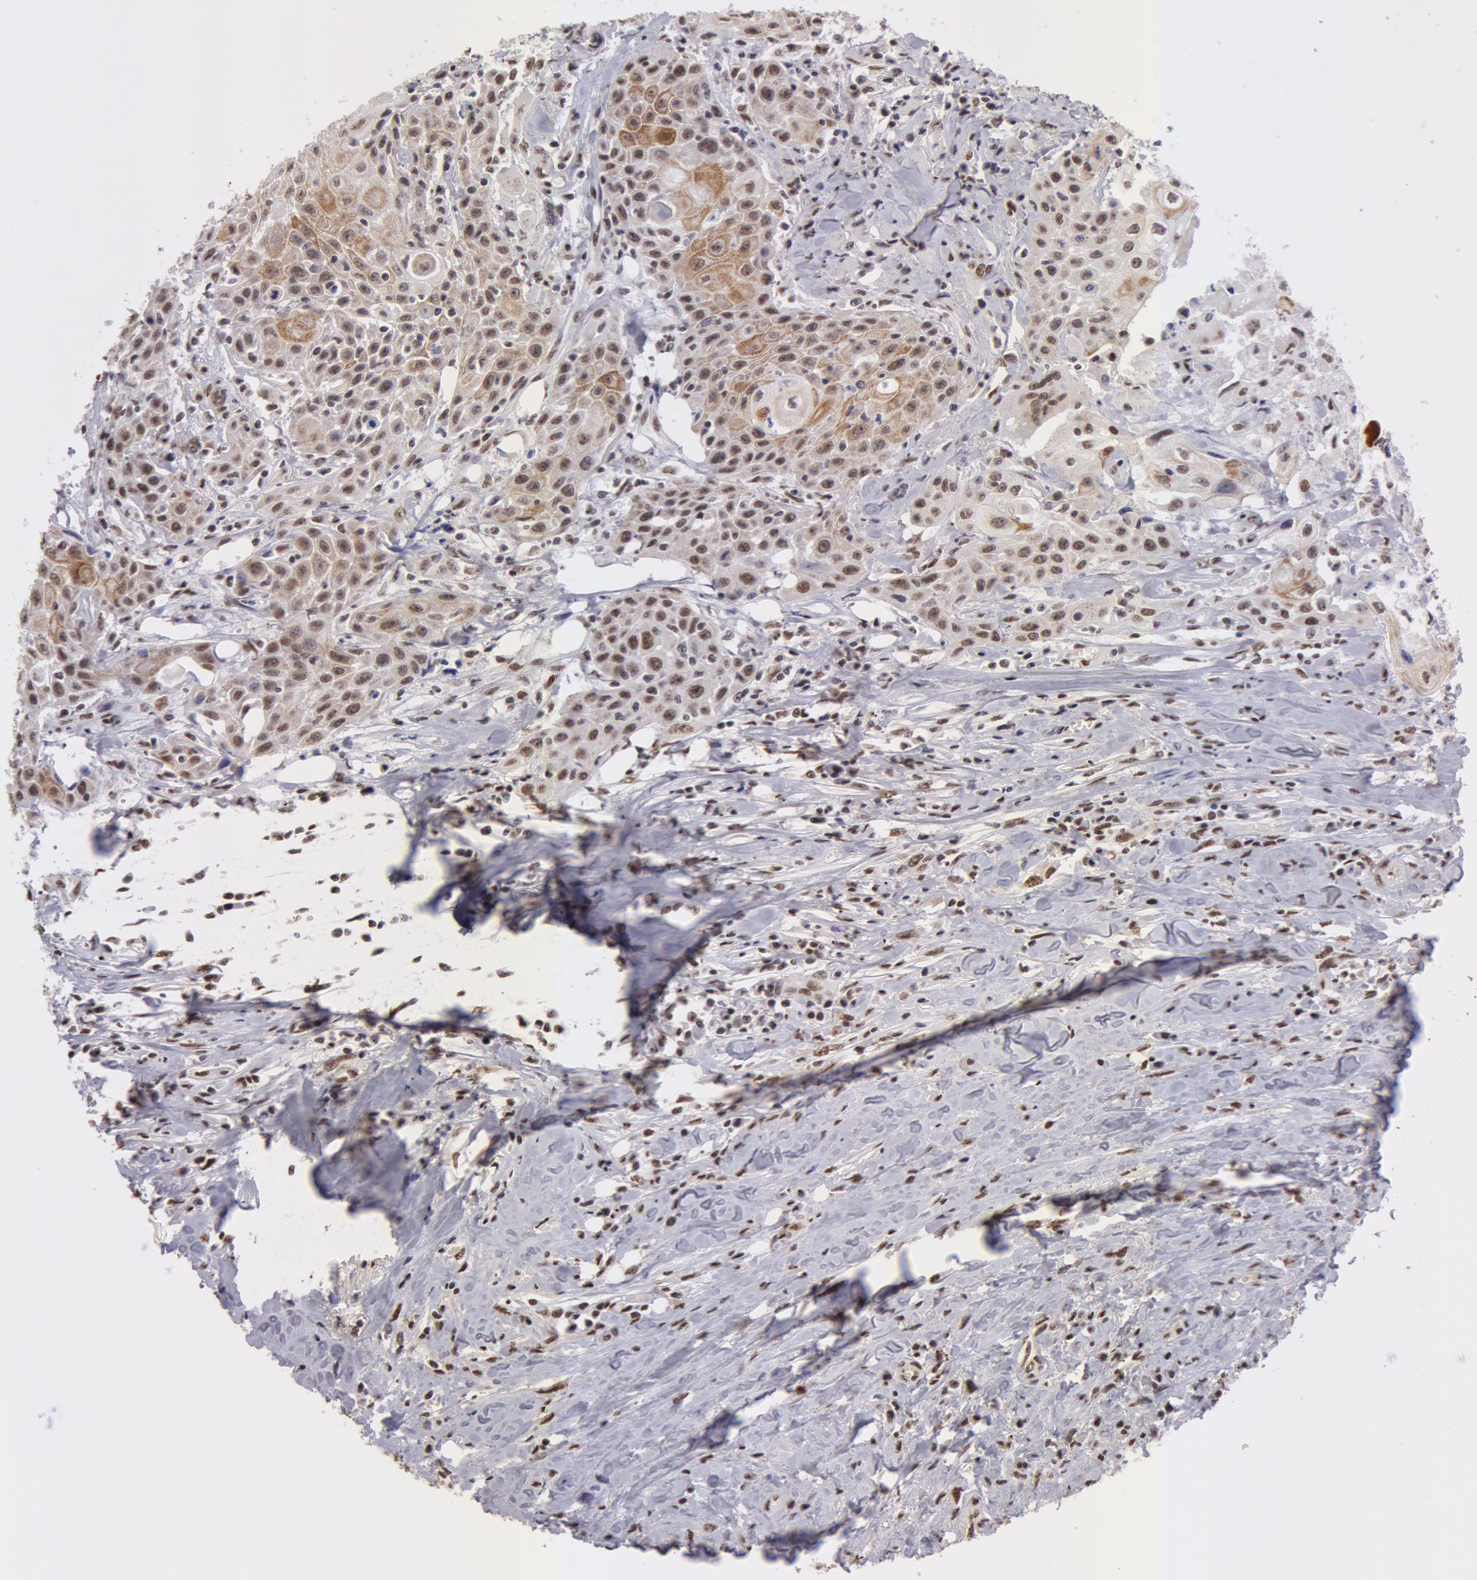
{"staining": {"intensity": "weak", "quantity": "25%-75%", "location": "cytoplasmic/membranous,nuclear"}, "tissue": "head and neck cancer", "cell_type": "Tumor cells", "image_type": "cancer", "snomed": [{"axis": "morphology", "description": "Squamous cell carcinoma, NOS"}, {"axis": "topography", "description": "Oral tissue"}, {"axis": "topography", "description": "Head-Neck"}], "caption": "Squamous cell carcinoma (head and neck) was stained to show a protein in brown. There is low levels of weak cytoplasmic/membranous and nuclear positivity in approximately 25%-75% of tumor cells.", "gene": "VRTN", "patient": {"sex": "female", "age": 82}}